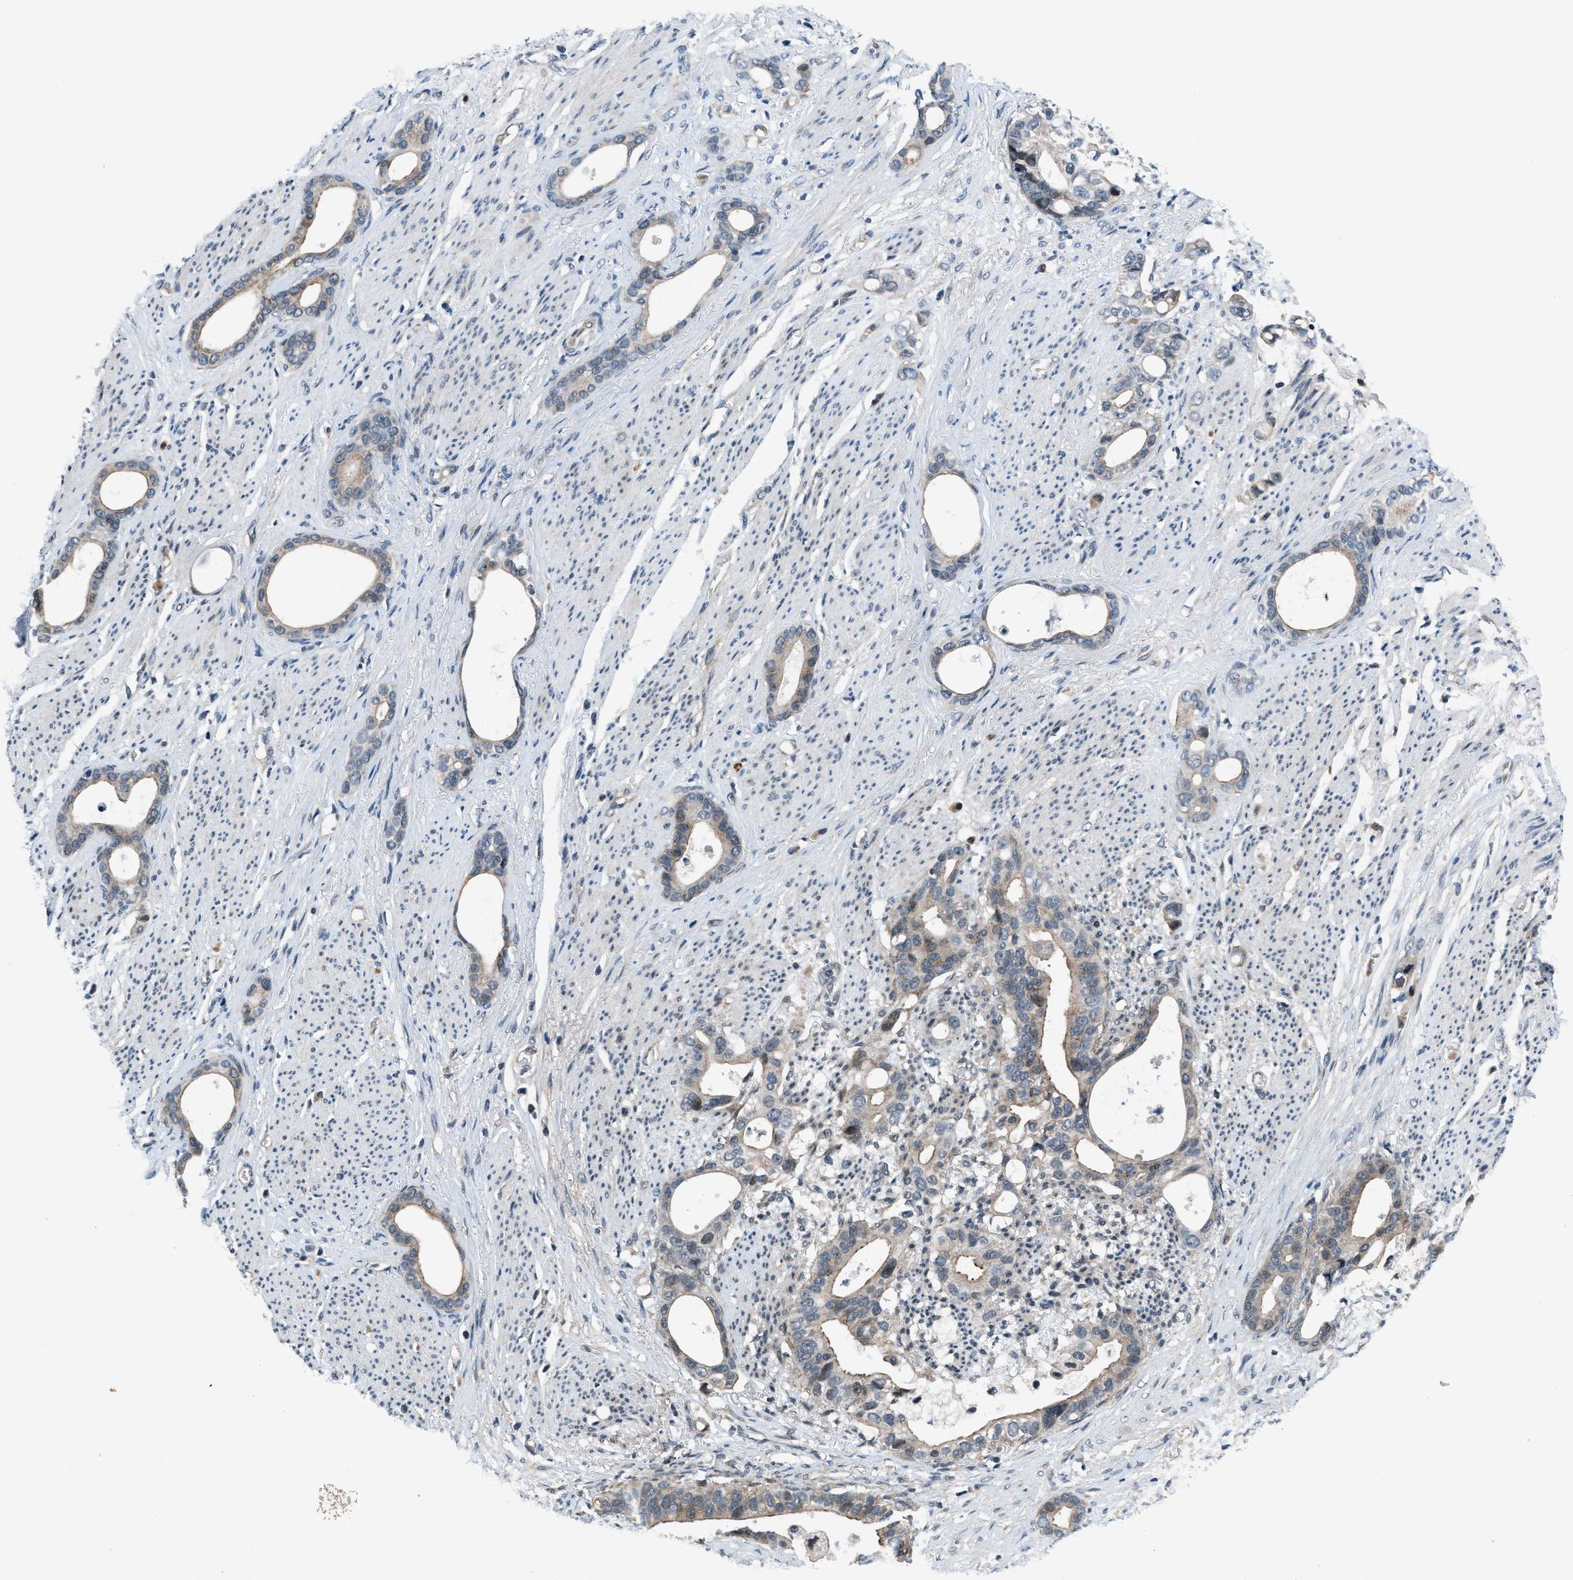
{"staining": {"intensity": "weak", "quantity": ">75%", "location": "cytoplasmic/membranous"}, "tissue": "stomach cancer", "cell_type": "Tumor cells", "image_type": "cancer", "snomed": [{"axis": "morphology", "description": "Adenocarcinoma, NOS"}, {"axis": "topography", "description": "Stomach"}], "caption": "Stomach cancer tissue reveals weak cytoplasmic/membranous expression in approximately >75% of tumor cells, visualized by immunohistochemistry.", "gene": "SETD5", "patient": {"sex": "female", "age": 75}}